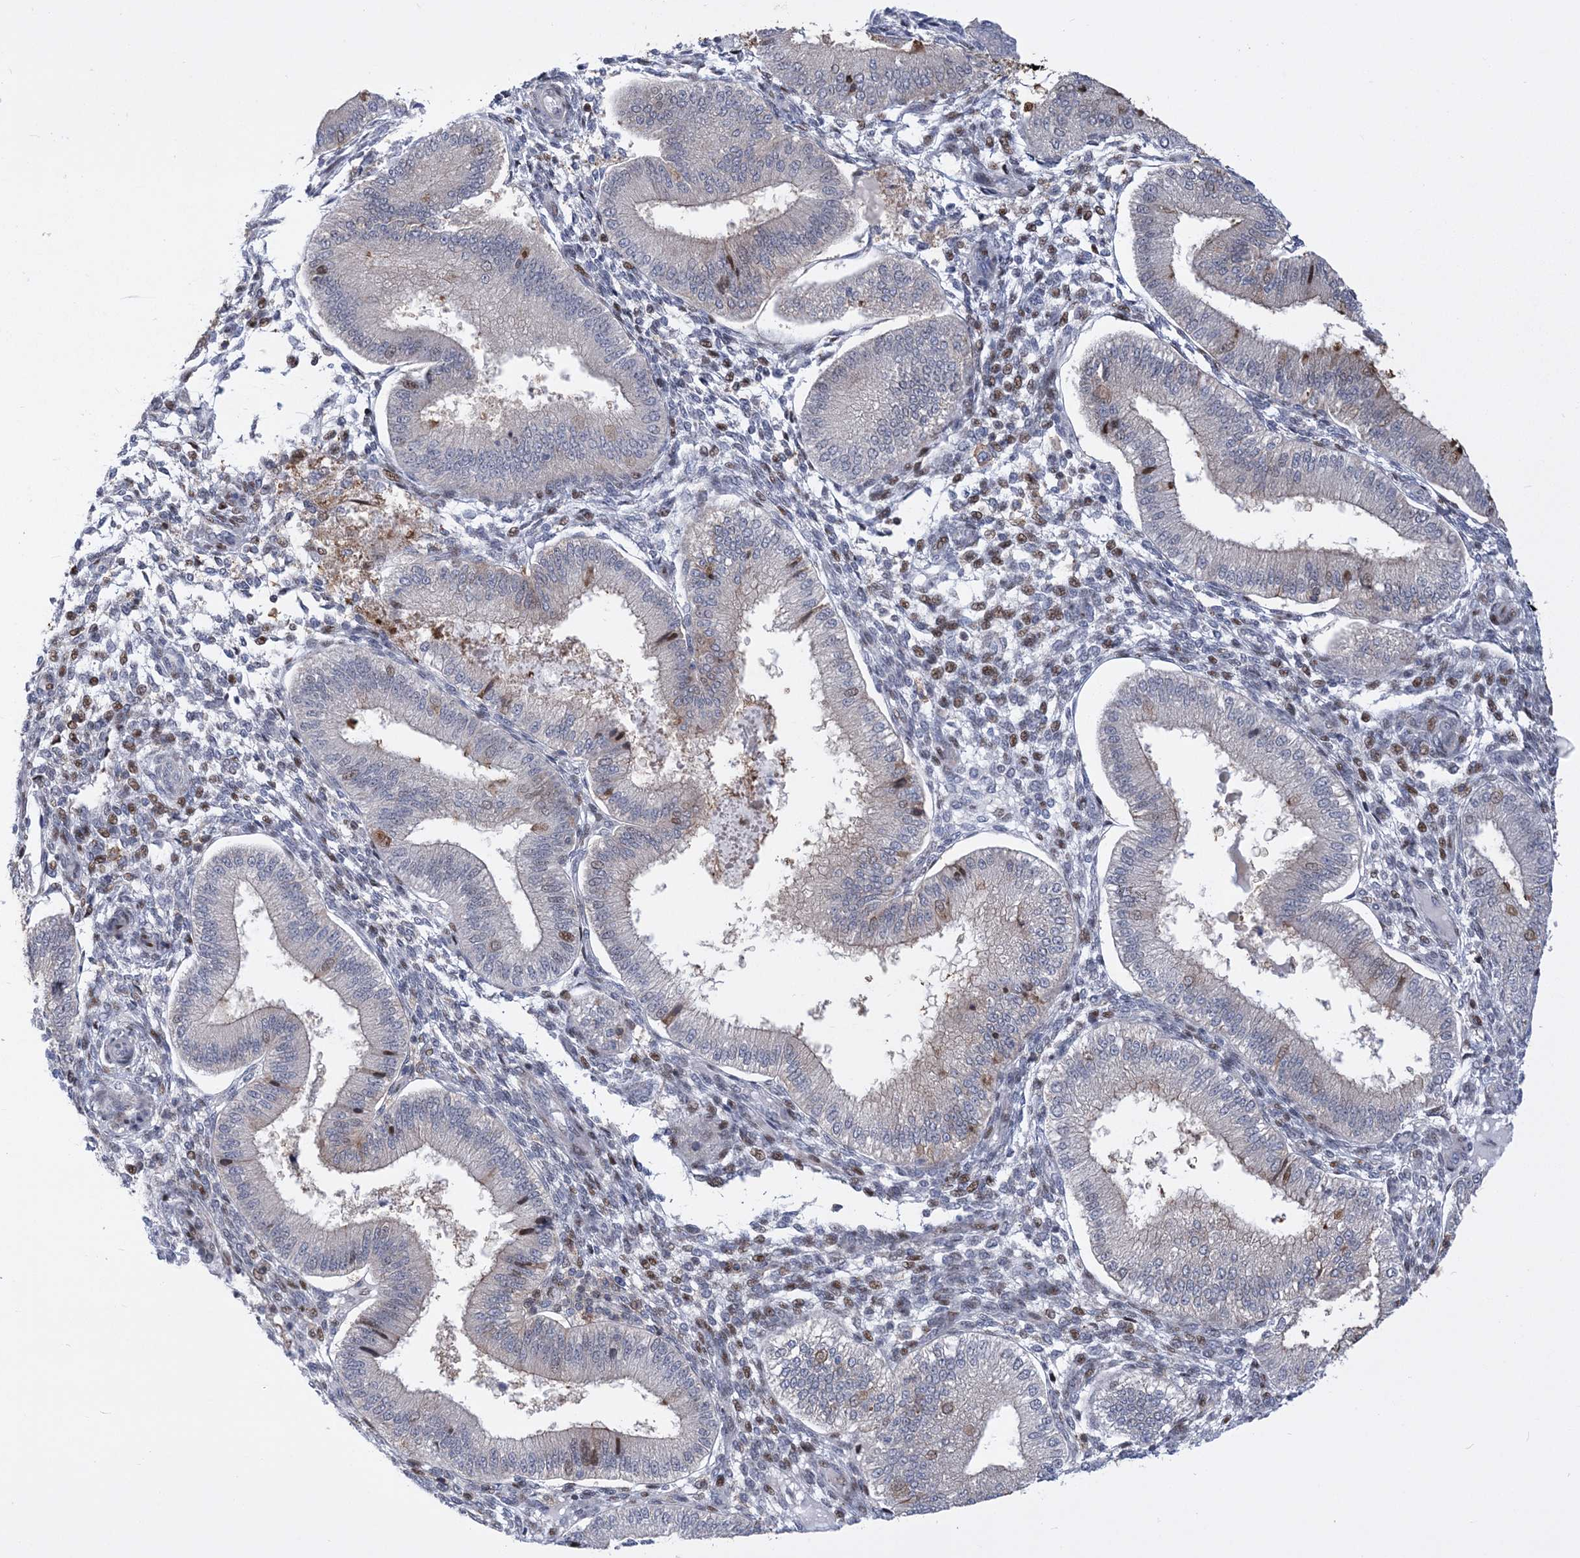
{"staining": {"intensity": "moderate", "quantity": "<25%", "location": "nuclear"}, "tissue": "endometrium", "cell_type": "Cells in endometrial stroma", "image_type": "normal", "snomed": [{"axis": "morphology", "description": "Normal tissue, NOS"}, {"axis": "topography", "description": "Endometrium"}], "caption": "This histopathology image demonstrates unremarkable endometrium stained with immunohistochemistry to label a protein in brown. The nuclear of cells in endometrial stroma show moderate positivity for the protein. Nuclei are counter-stained blue.", "gene": "RNPEPL1", "patient": {"sex": "female", "age": 39}}